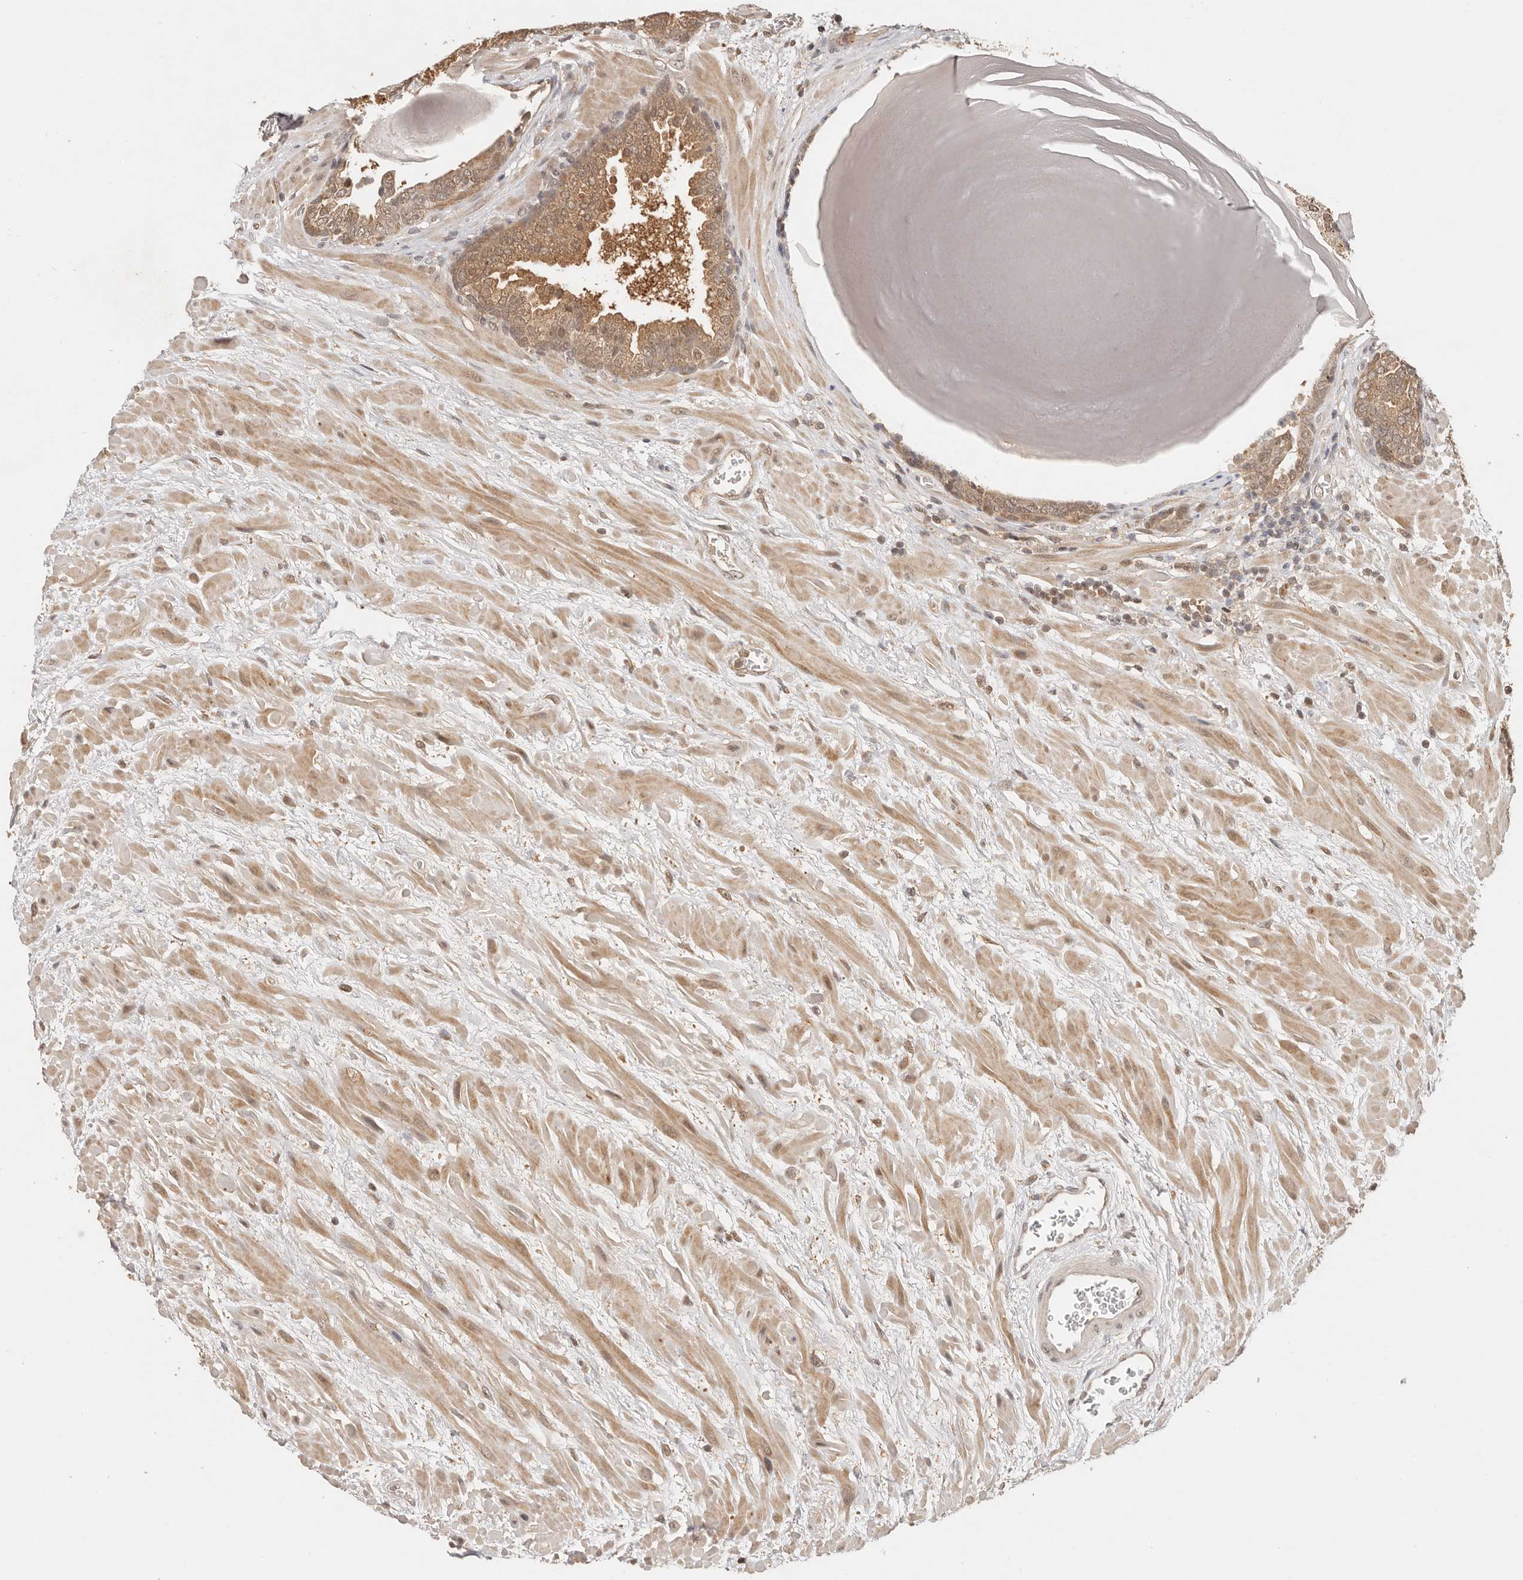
{"staining": {"intensity": "moderate", "quantity": ">75%", "location": "cytoplasmic/membranous,nuclear"}, "tissue": "prostate", "cell_type": "Glandular cells", "image_type": "normal", "snomed": [{"axis": "morphology", "description": "Normal tissue, NOS"}, {"axis": "topography", "description": "Prostate"}], "caption": "Immunohistochemistry (IHC) of unremarkable human prostate shows medium levels of moderate cytoplasmic/membranous,nuclear staining in about >75% of glandular cells.", "gene": "PSMA5", "patient": {"sex": "male", "age": 48}}